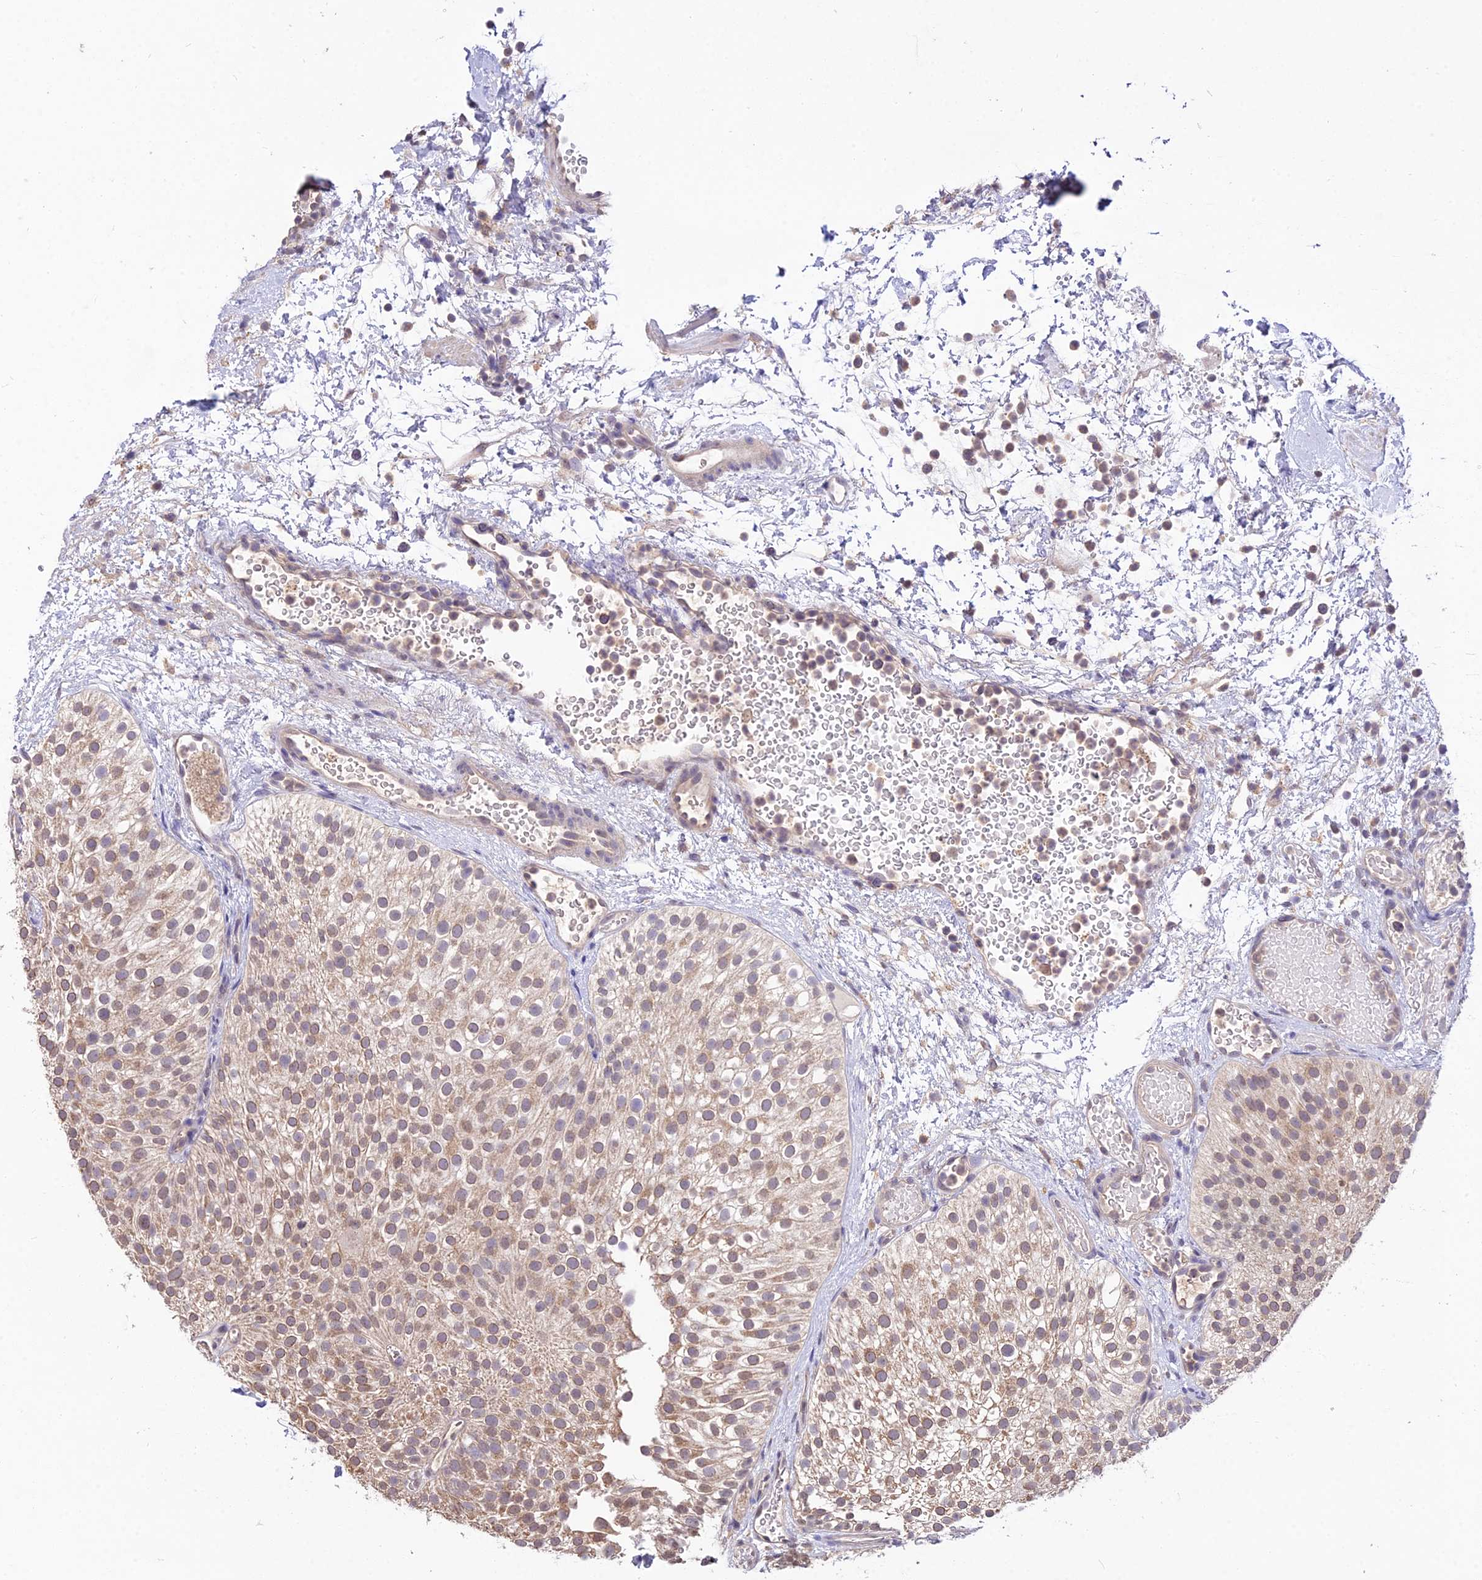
{"staining": {"intensity": "moderate", "quantity": "25%-75%", "location": "cytoplasmic/membranous,nuclear"}, "tissue": "urothelial cancer", "cell_type": "Tumor cells", "image_type": "cancer", "snomed": [{"axis": "morphology", "description": "Urothelial carcinoma, Low grade"}, {"axis": "topography", "description": "Urinary bladder"}], "caption": "High-power microscopy captured an immunohistochemistry histopathology image of urothelial cancer, revealing moderate cytoplasmic/membranous and nuclear expression in about 25%-75% of tumor cells.", "gene": "PGK1", "patient": {"sex": "male", "age": 78}}